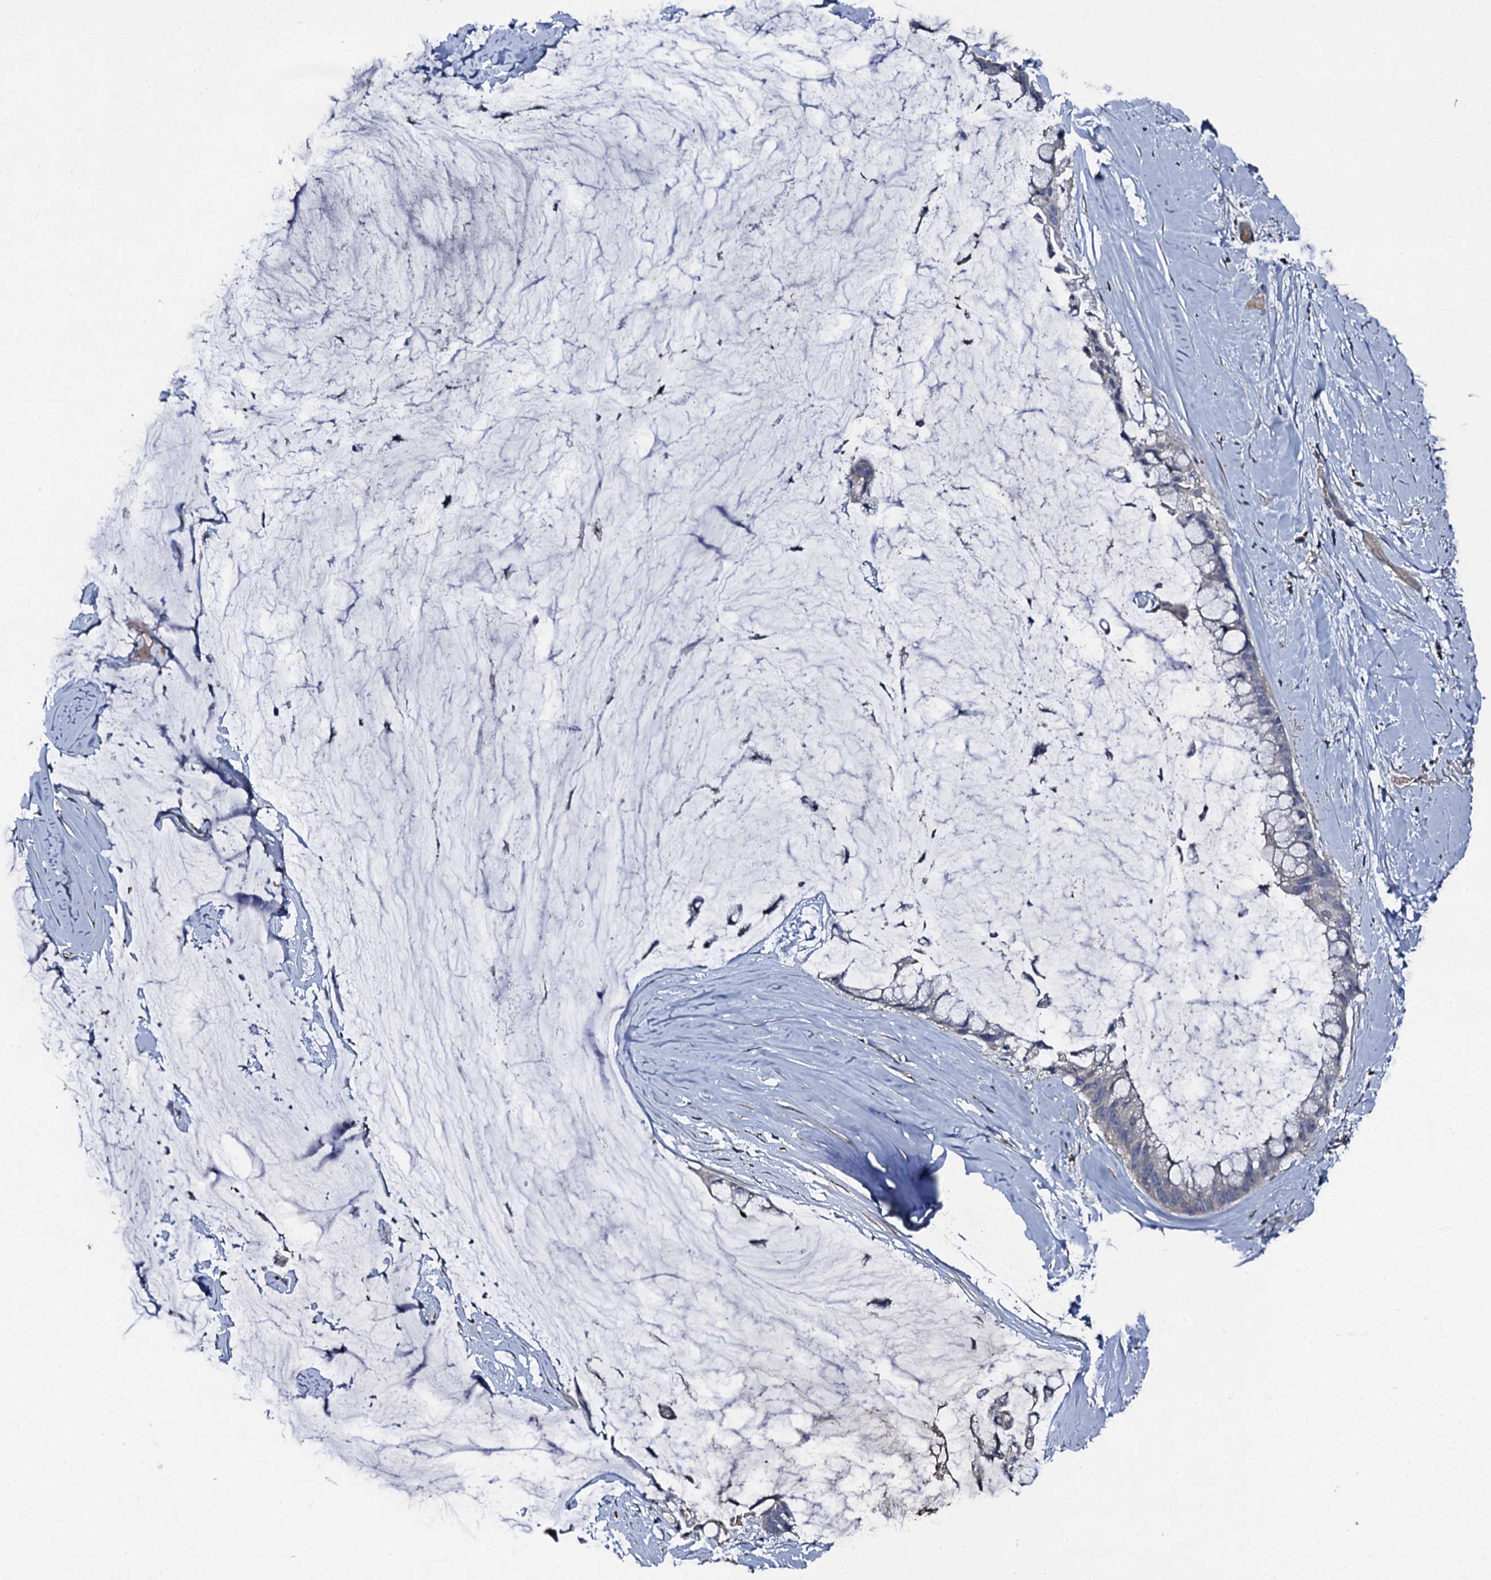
{"staining": {"intensity": "negative", "quantity": "none", "location": "none"}, "tissue": "ovarian cancer", "cell_type": "Tumor cells", "image_type": "cancer", "snomed": [{"axis": "morphology", "description": "Cystadenocarcinoma, mucinous, NOS"}, {"axis": "topography", "description": "Ovary"}], "caption": "This micrograph is of ovarian cancer (mucinous cystadenocarcinoma) stained with immunohistochemistry (IHC) to label a protein in brown with the nuclei are counter-stained blue. There is no positivity in tumor cells.", "gene": "LRRC28", "patient": {"sex": "female", "age": 39}}